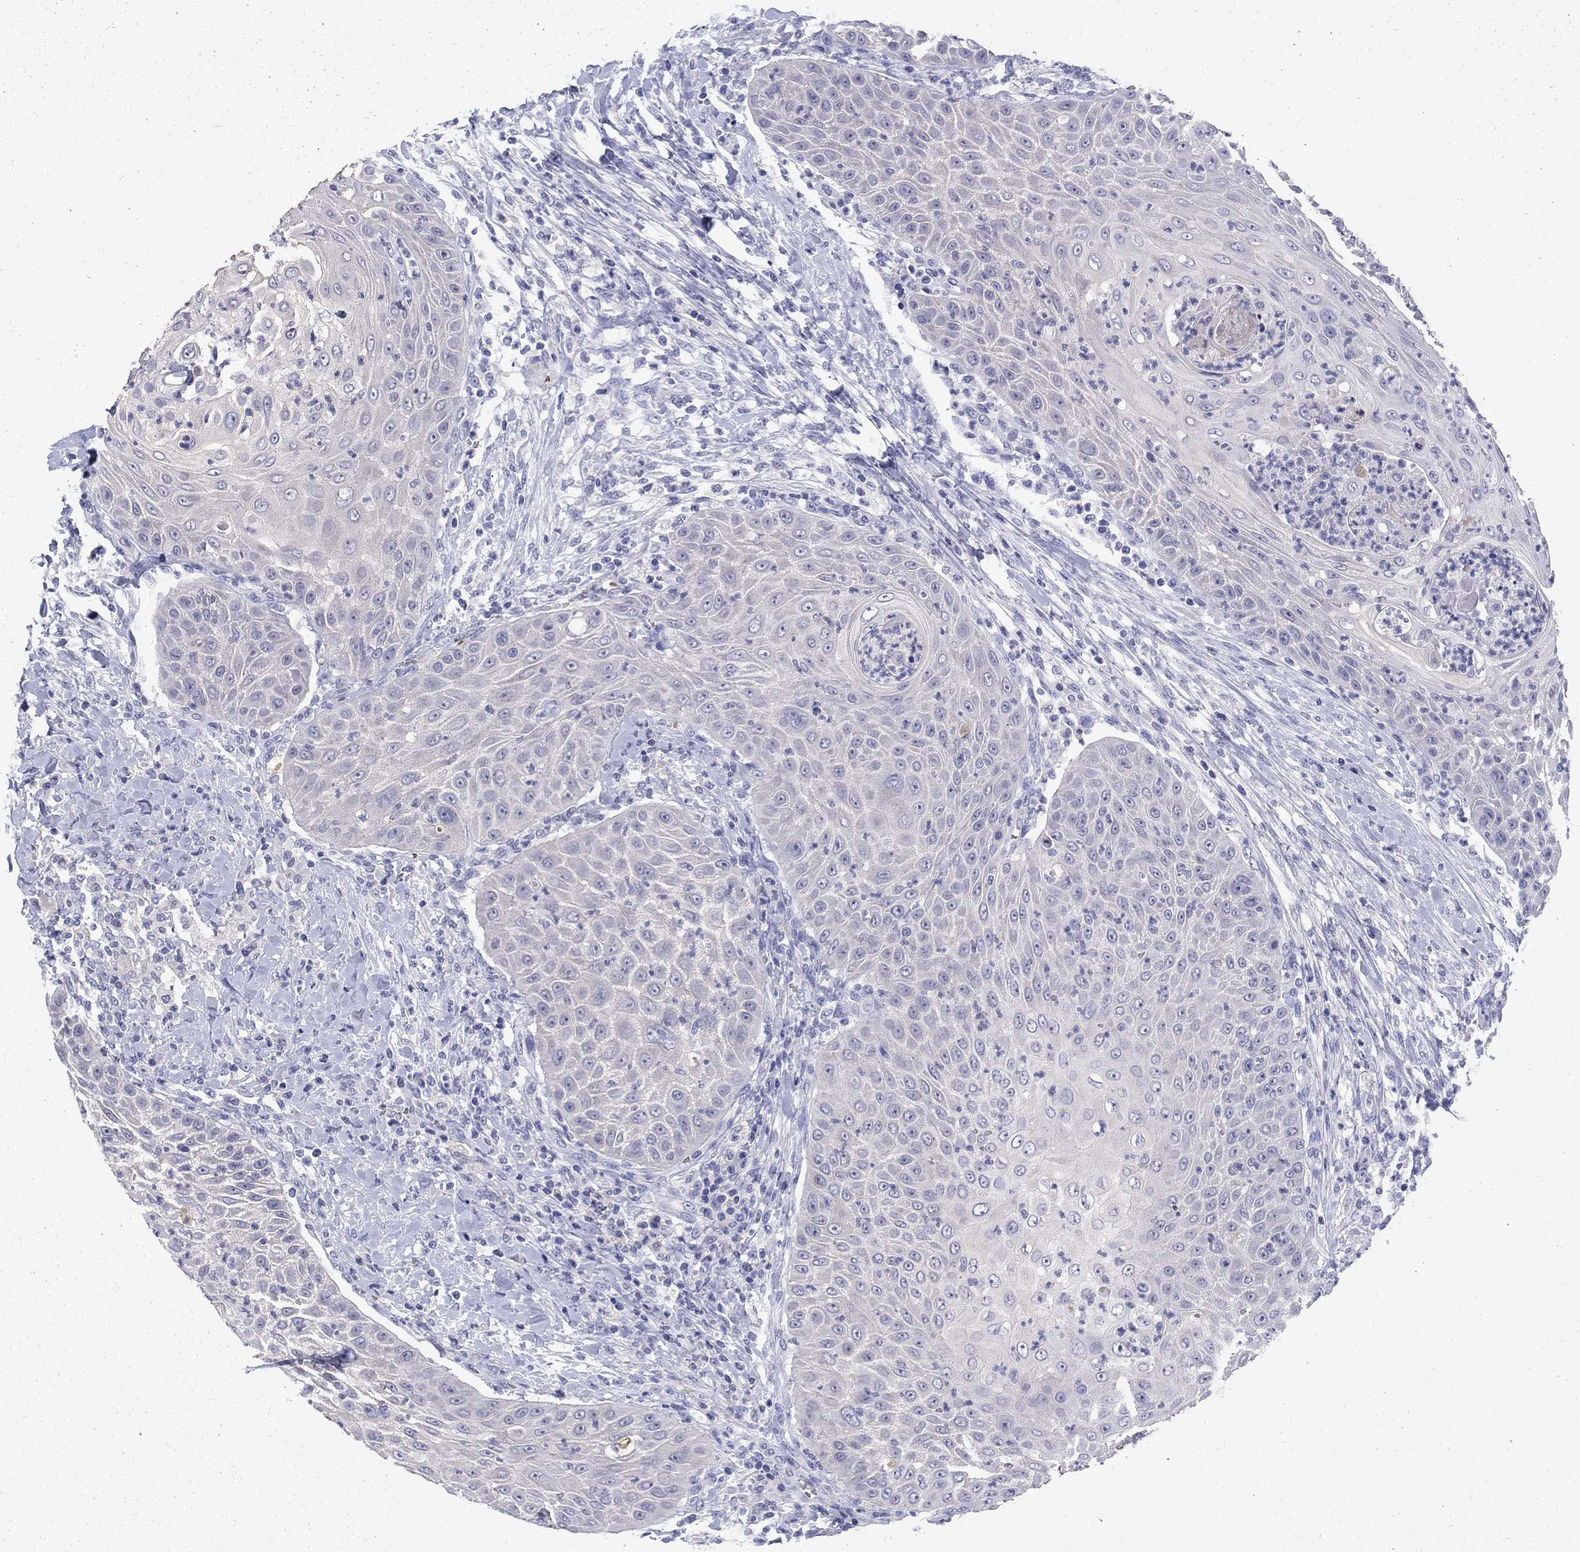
{"staining": {"intensity": "negative", "quantity": "none", "location": "none"}, "tissue": "head and neck cancer", "cell_type": "Tumor cells", "image_type": "cancer", "snomed": [{"axis": "morphology", "description": "Squamous cell carcinoma, NOS"}, {"axis": "topography", "description": "Head-Neck"}], "caption": "The photomicrograph shows no staining of tumor cells in head and neck cancer (squamous cell carcinoma).", "gene": "ENPP6", "patient": {"sex": "male", "age": 69}}